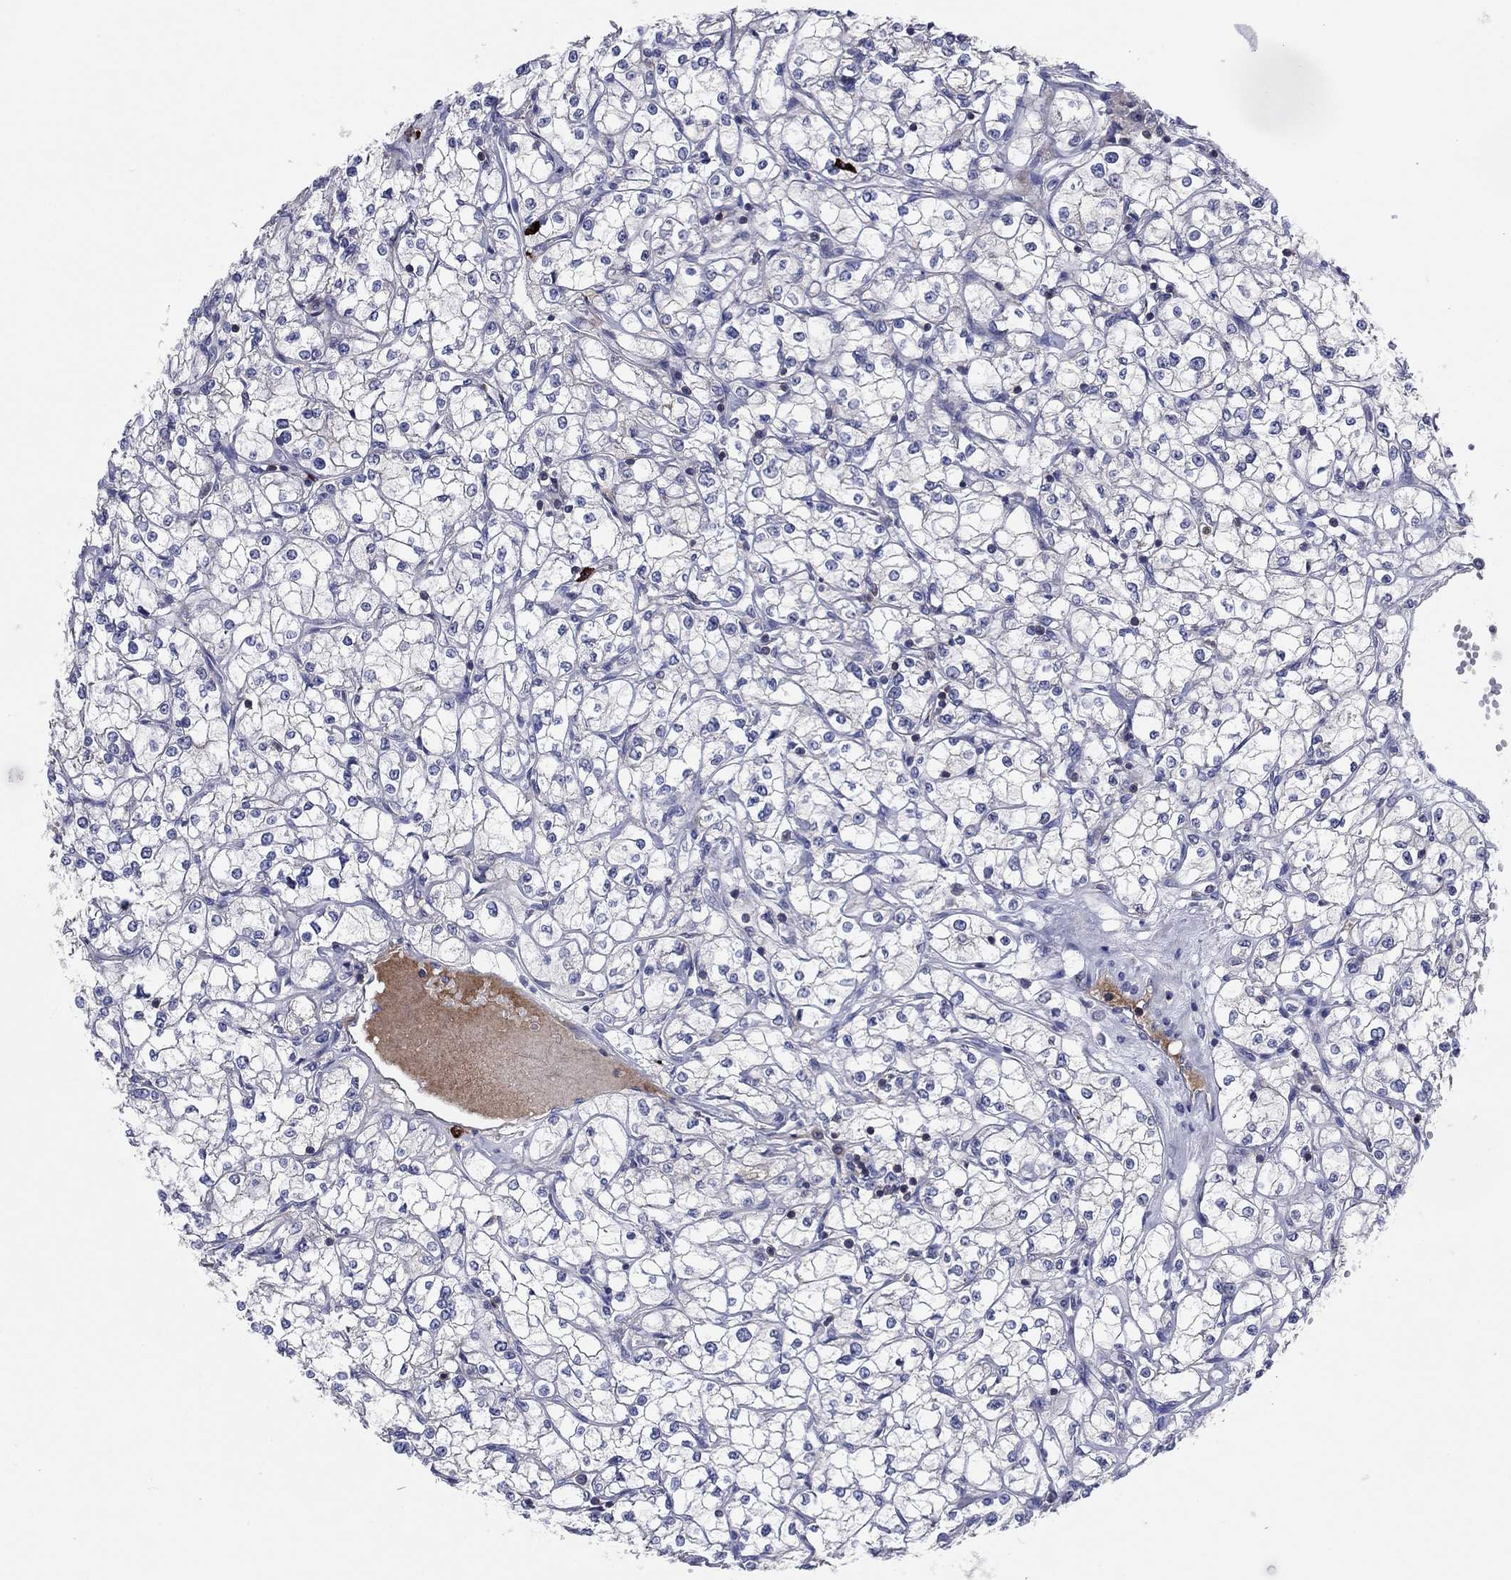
{"staining": {"intensity": "negative", "quantity": "none", "location": "none"}, "tissue": "renal cancer", "cell_type": "Tumor cells", "image_type": "cancer", "snomed": [{"axis": "morphology", "description": "Adenocarcinoma, NOS"}, {"axis": "topography", "description": "Kidney"}], "caption": "IHC micrograph of adenocarcinoma (renal) stained for a protein (brown), which shows no positivity in tumor cells.", "gene": "PVR", "patient": {"sex": "male", "age": 67}}